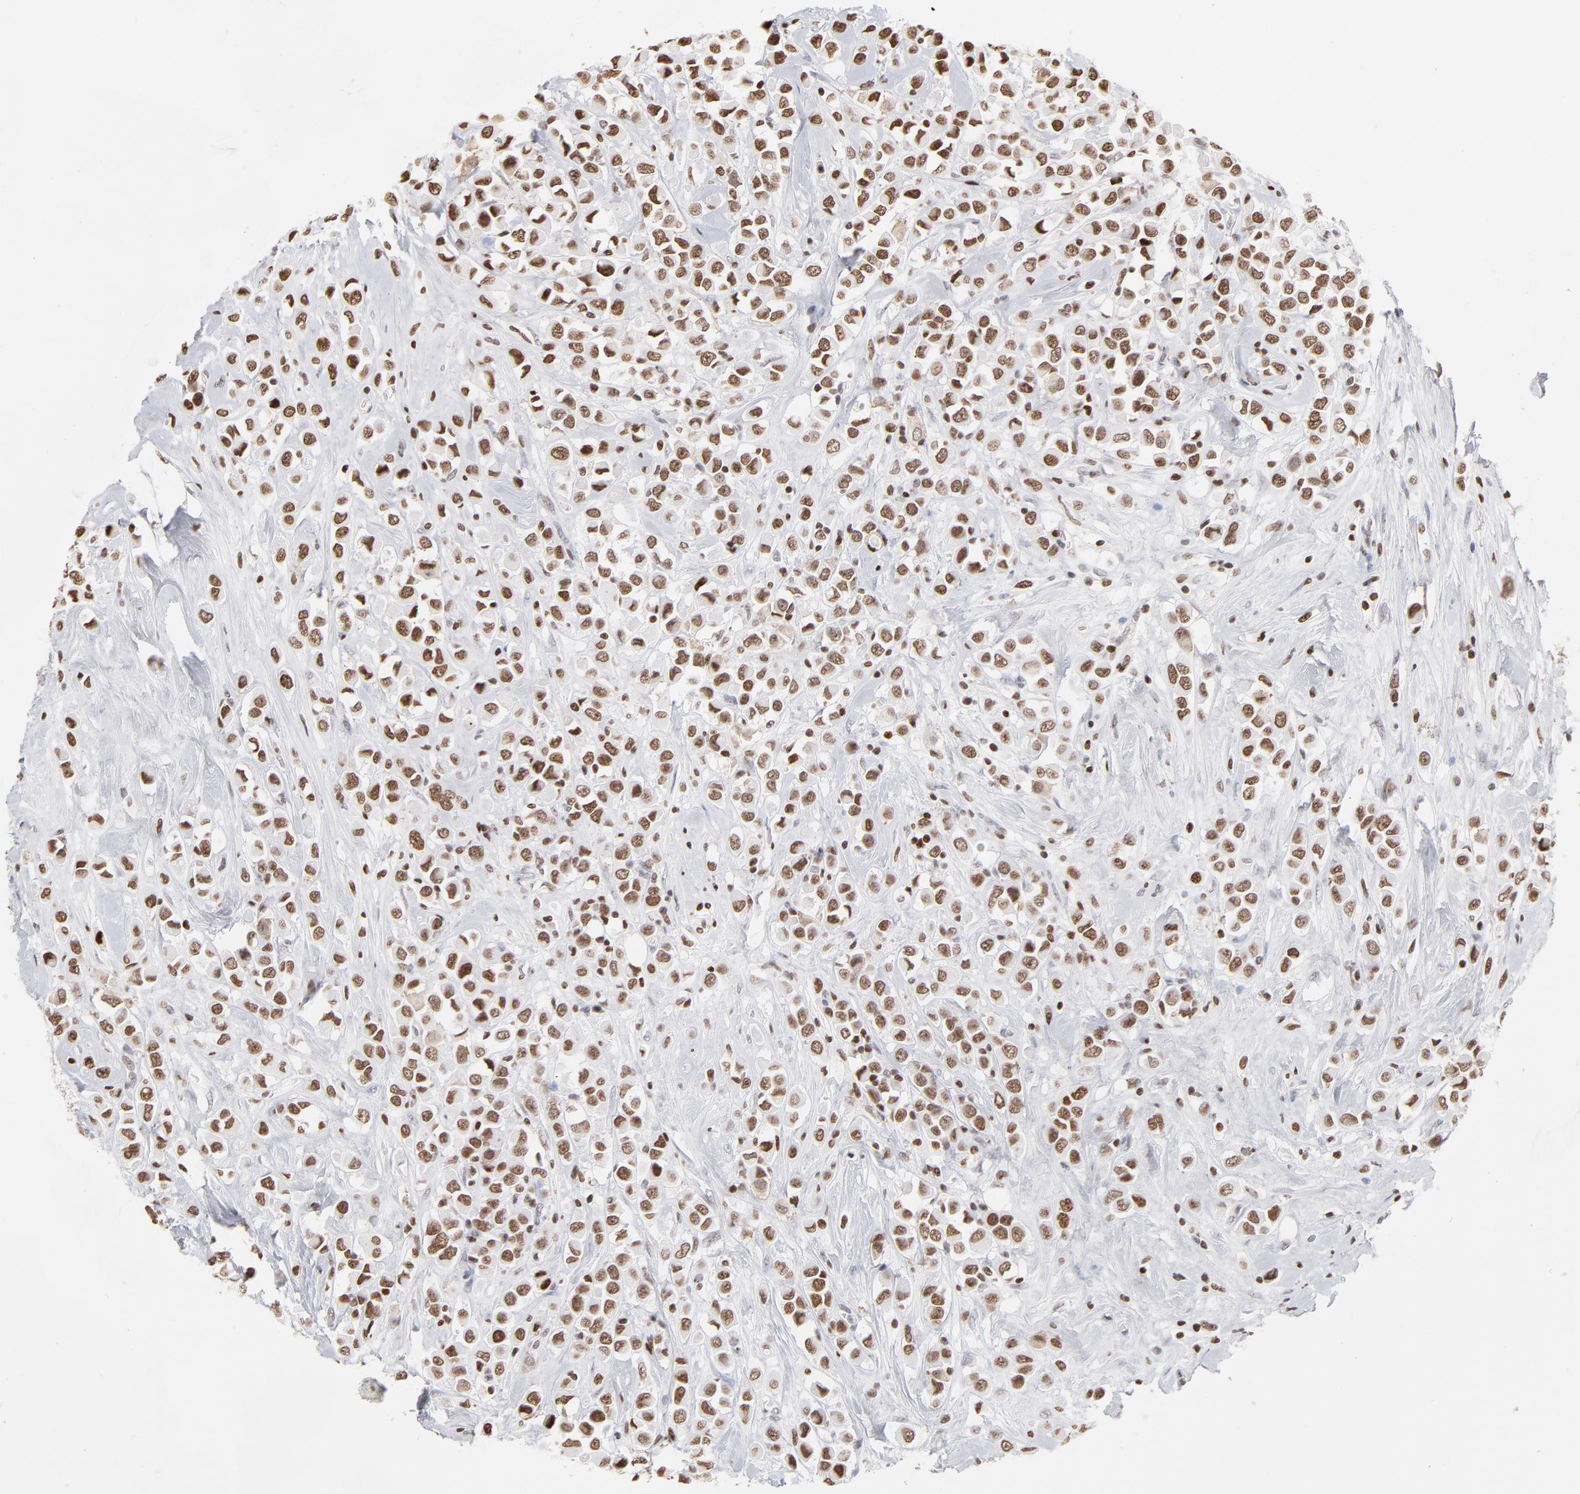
{"staining": {"intensity": "moderate", "quantity": ">75%", "location": "nuclear"}, "tissue": "breast cancer", "cell_type": "Tumor cells", "image_type": "cancer", "snomed": [{"axis": "morphology", "description": "Duct carcinoma"}, {"axis": "topography", "description": "Breast"}], "caption": "High-magnification brightfield microscopy of invasive ductal carcinoma (breast) stained with DAB (3,3'-diaminobenzidine) (brown) and counterstained with hematoxylin (blue). tumor cells exhibit moderate nuclear expression is identified in about>75% of cells. The protein is shown in brown color, while the nuclei are stained blue.", "gene": "PARP1", "patient": {"sex": "female", "age": 61}}